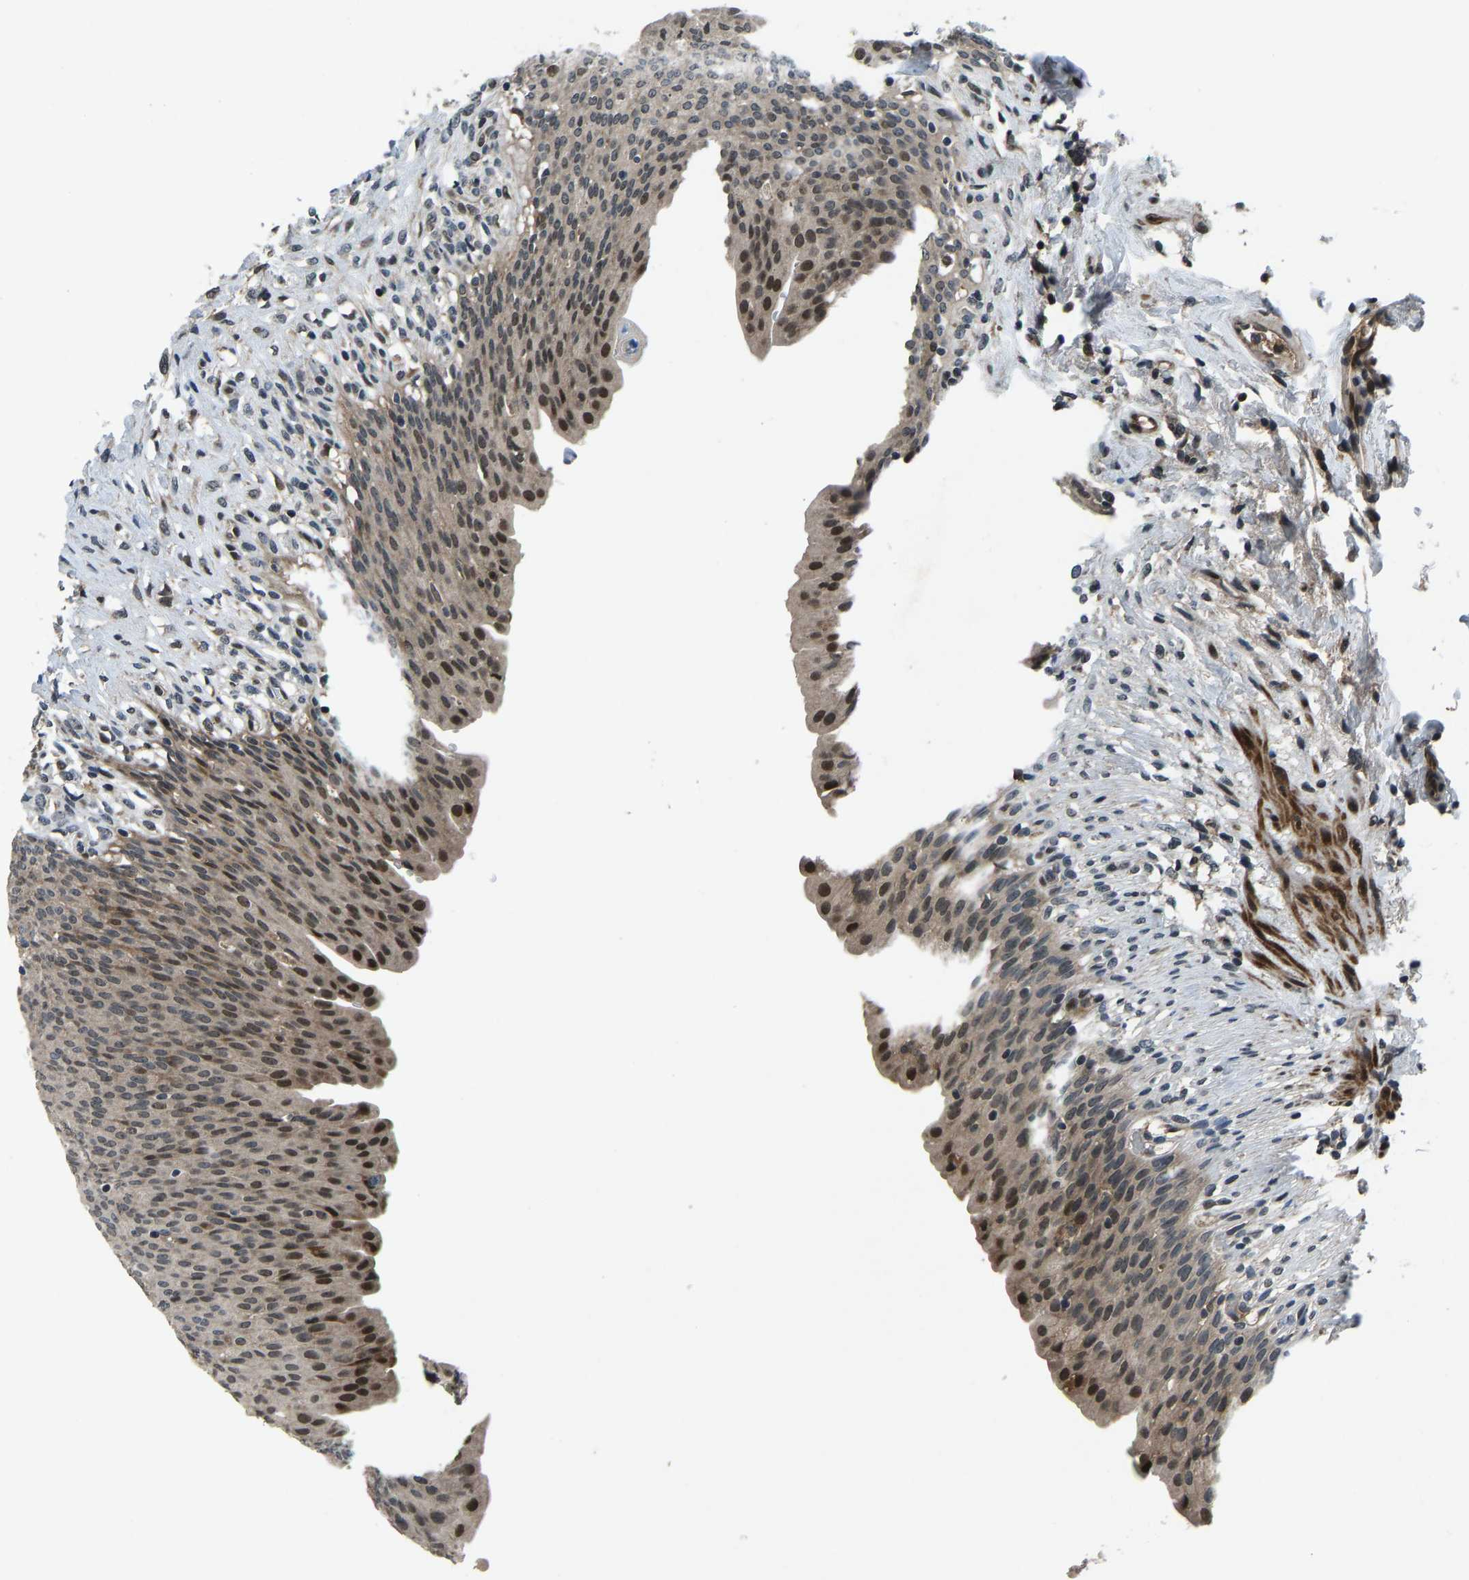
{"staining": {"intensity": "moderate", "quantity": ">75%", "location": "cytoplasmic/membranous,nuclear"}, "tissue": "urinary bladder", "cell_type": "Urothelial cells", "image_type": "normal", "snomed": [{"axis": "morphology", "description": "Normal tissue, NOS"}, {"axis": "topography", "description": "Urinary bladder"}], "caption": "Urinary bladder stained with DAB immunohistochemistry (IHC) shows medium levels of moderate cytoplasmic/membranous,nuclear expression in approximately >75% of urothelial cells.", "gene": "RLIM", "patient": {"sex": "female", "age": 79}}